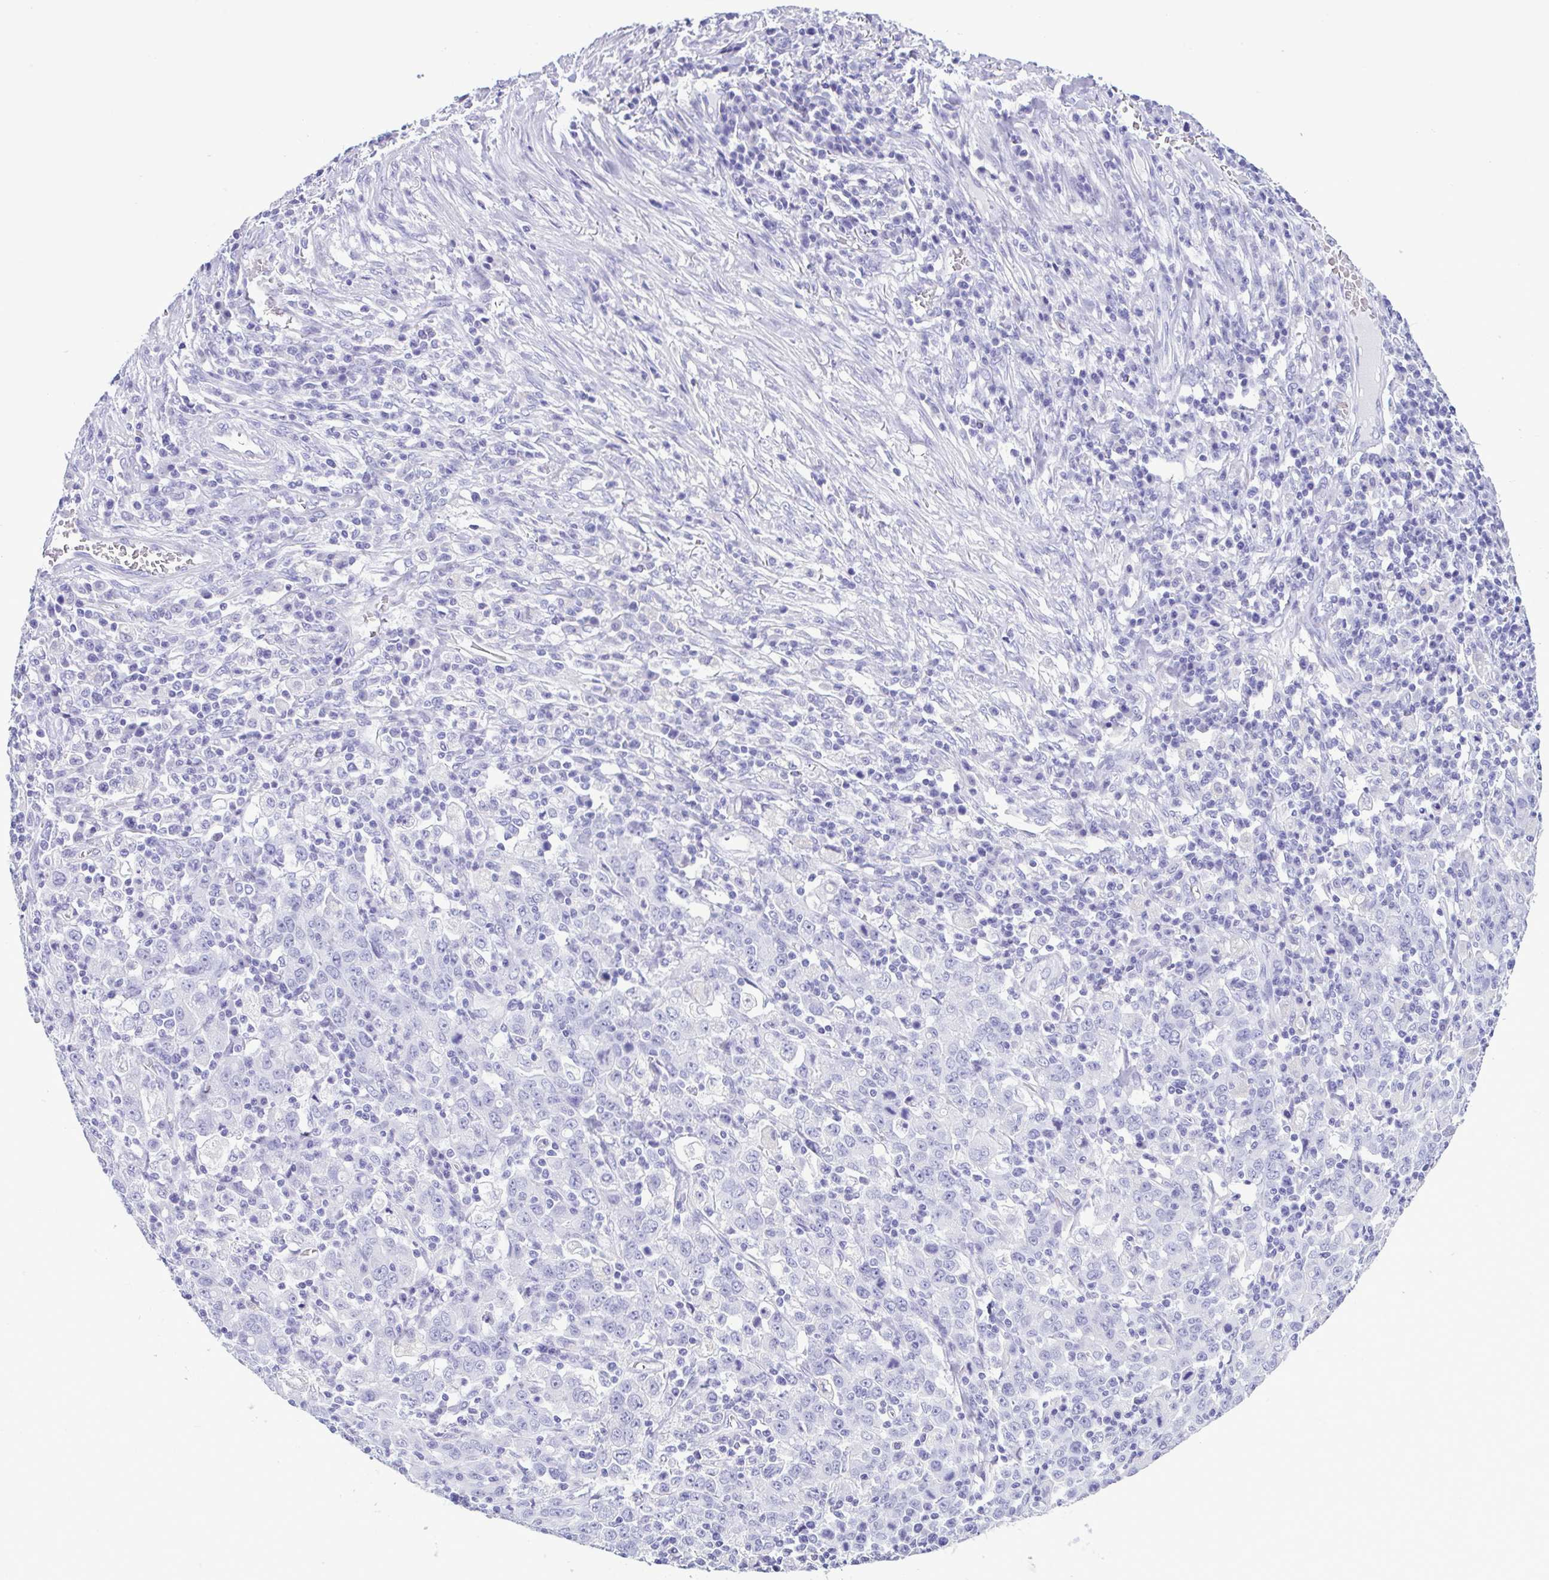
{"staining": {"intensity": "negative", "quantity": "none", "location": "none"}, "tissue": "stomach cancer", "cell_type": "Tumor cells", "image_type": "cancer", "snomed": [{"axis": "morphology", "description": "Adenocarcinoma, NOS"}, {"axis": "topography", "description": "Stomach, upper"}], "caption": "The image exhibits no significant staining in tumor cells of stomach adenocarcinoma.", "gene": "SPATA16", "patient": {"sex": "male", "age": 69}}